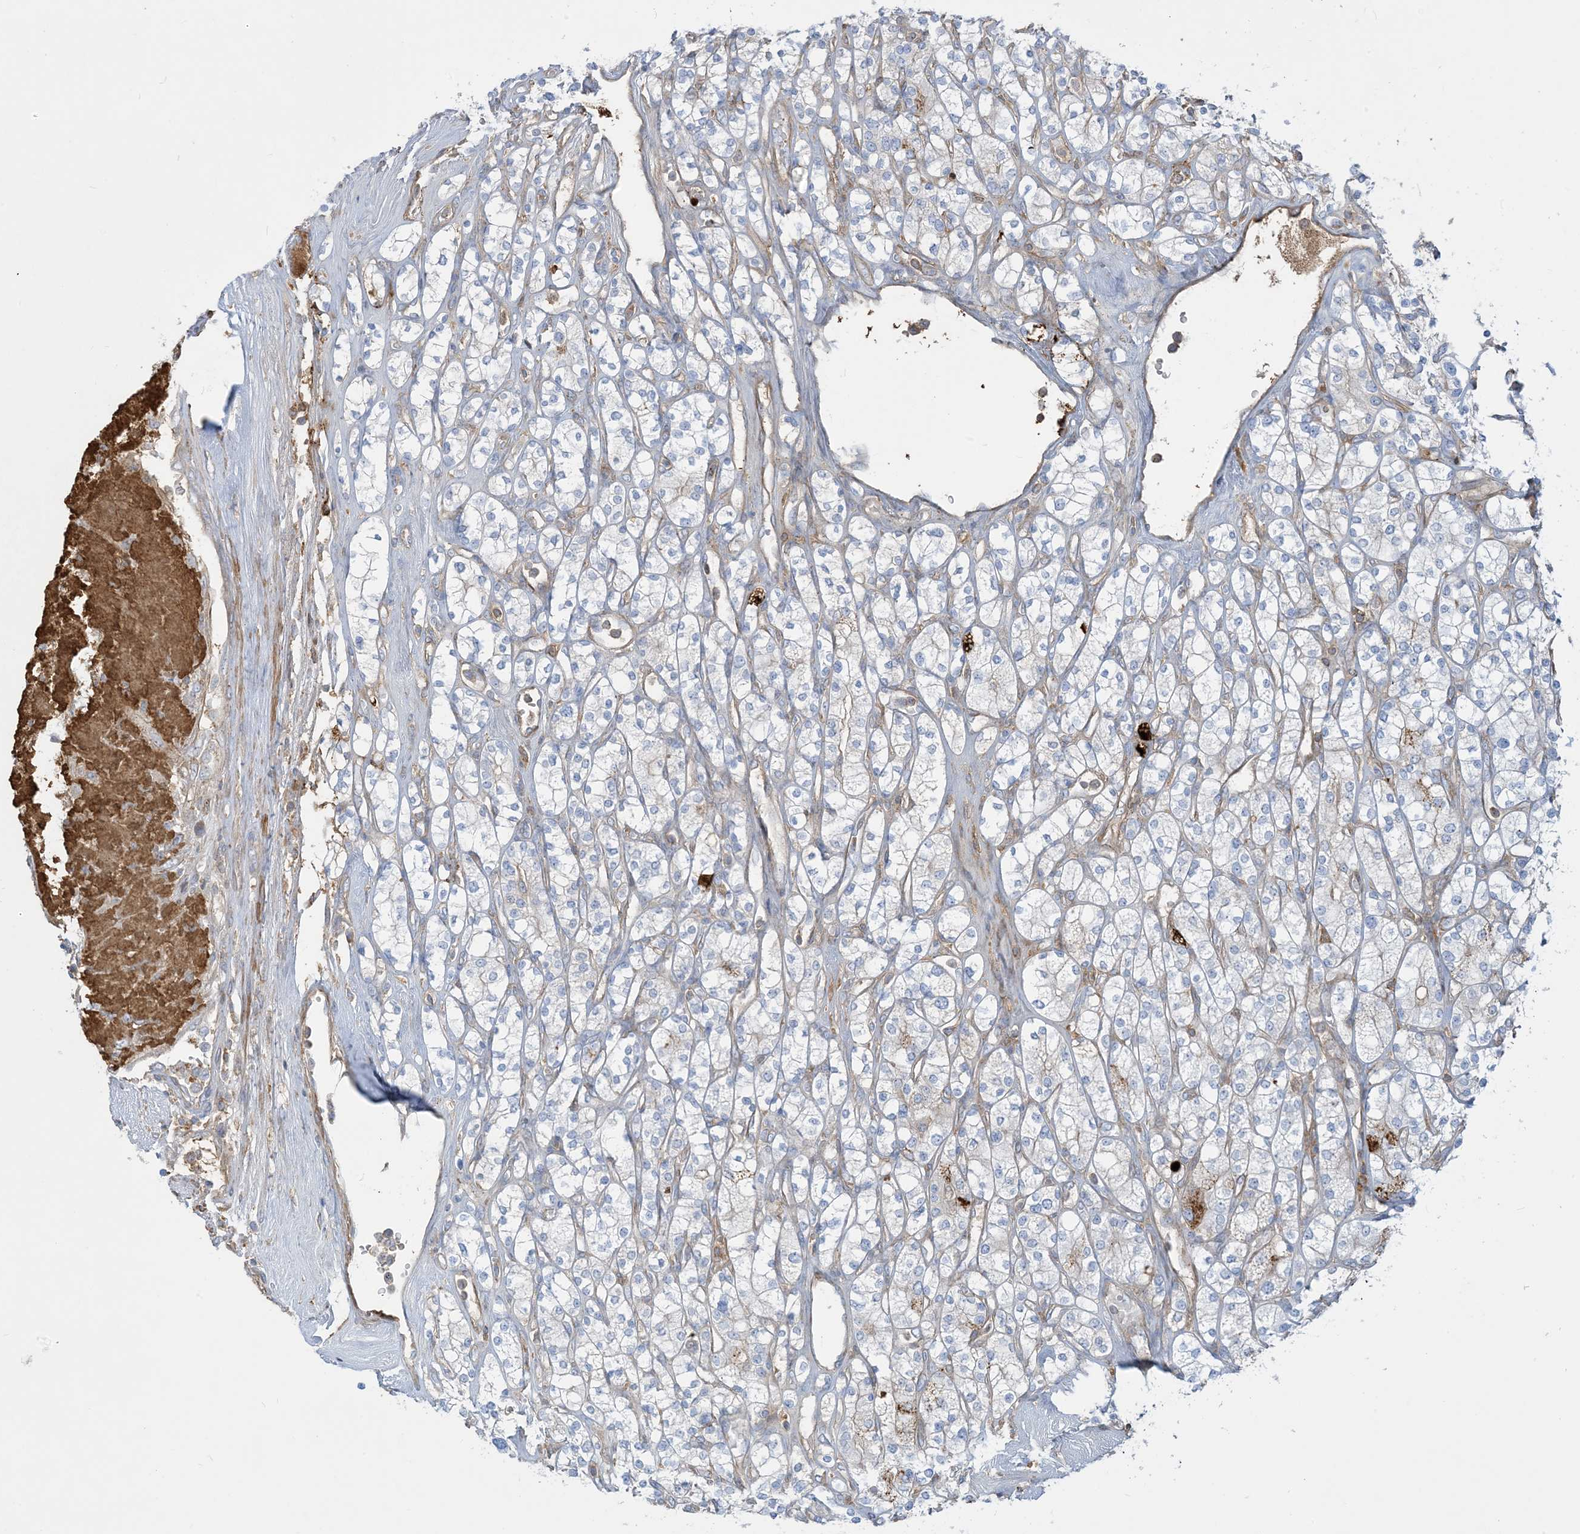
{"staining": {"intensity": "negative", "quantity": "none", "location": "none"}, "tissue": "renal cancer", "cell_type": "Tumor cells", "image_type": "cancer", "snomed": [{"axis": "morphology", "description": "Adenocarcinoma, NOS"}, {"axis": "topography", "description": "Kidney"}], "caption": "This is an IHC histopathology image of adenocarcinoma (renal). There is no expression in tumor cells.", "gene": "GTF3C2", "patient": {"sex": "male", "age": 77}}